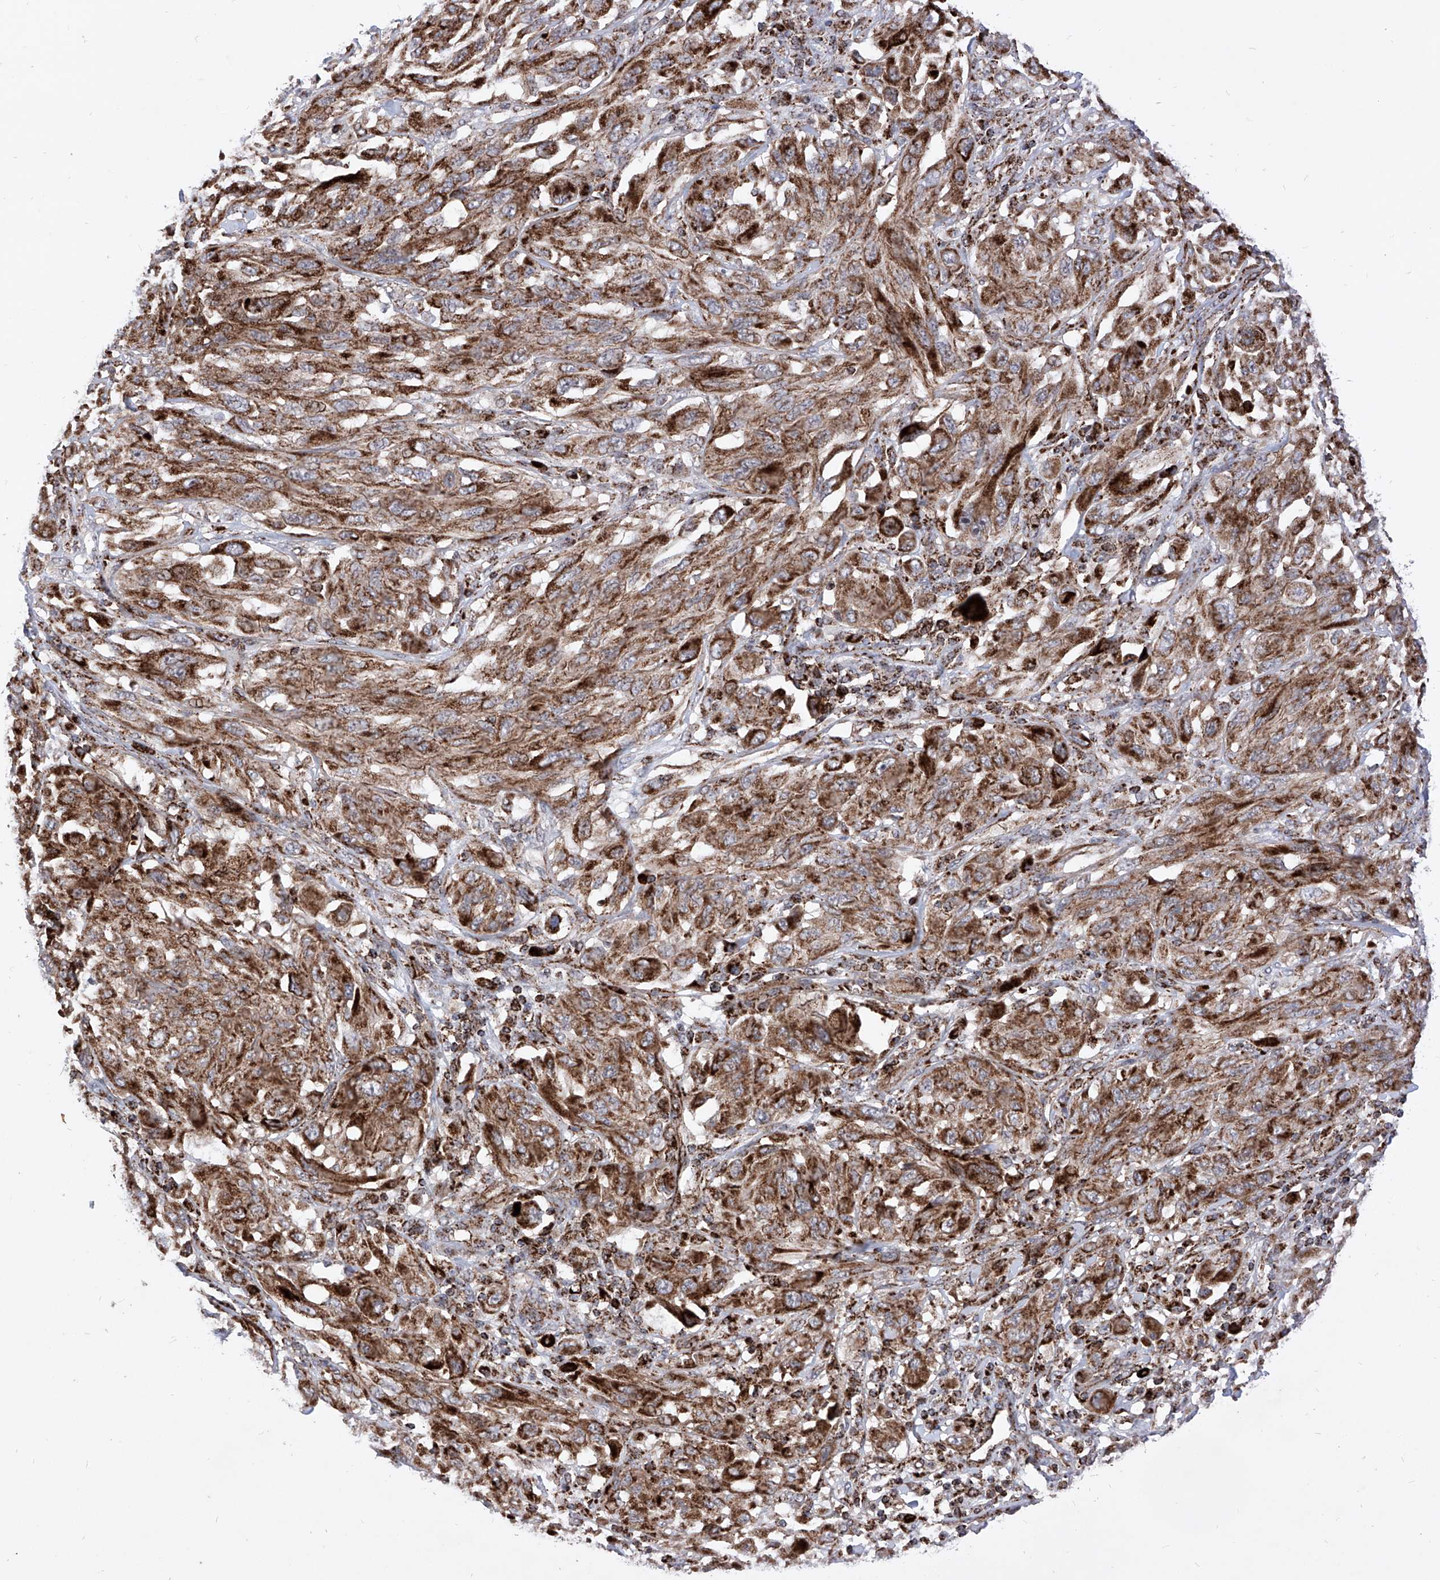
{"staining": {"intensity": "moderate", "quantity": ">75%", "location": "cytoplasmic/membranous"}, "tissue": "melanoma", "cell_type": "Tumor cells", "image_type": "cancer", "snomed": [{"axis": "morphology", "description": "Malignant melanoma, NOS"}, {"axis": "topography", "description": "Skin"}], "caption": "The histopathology image demonstrates staining of malignant melanoma, revealing moderate cytoplasmic/membranous protein expression (brown color) within tumor cells. The protein of interest is stained brown, and the nuclei are stained in blue (DAB (3,3'-diaminobenzidine) IHC with brightfield microscopy, high magnification).", "gene": "SEMA6A", "patient": {"sex": "female", "age": 91}}